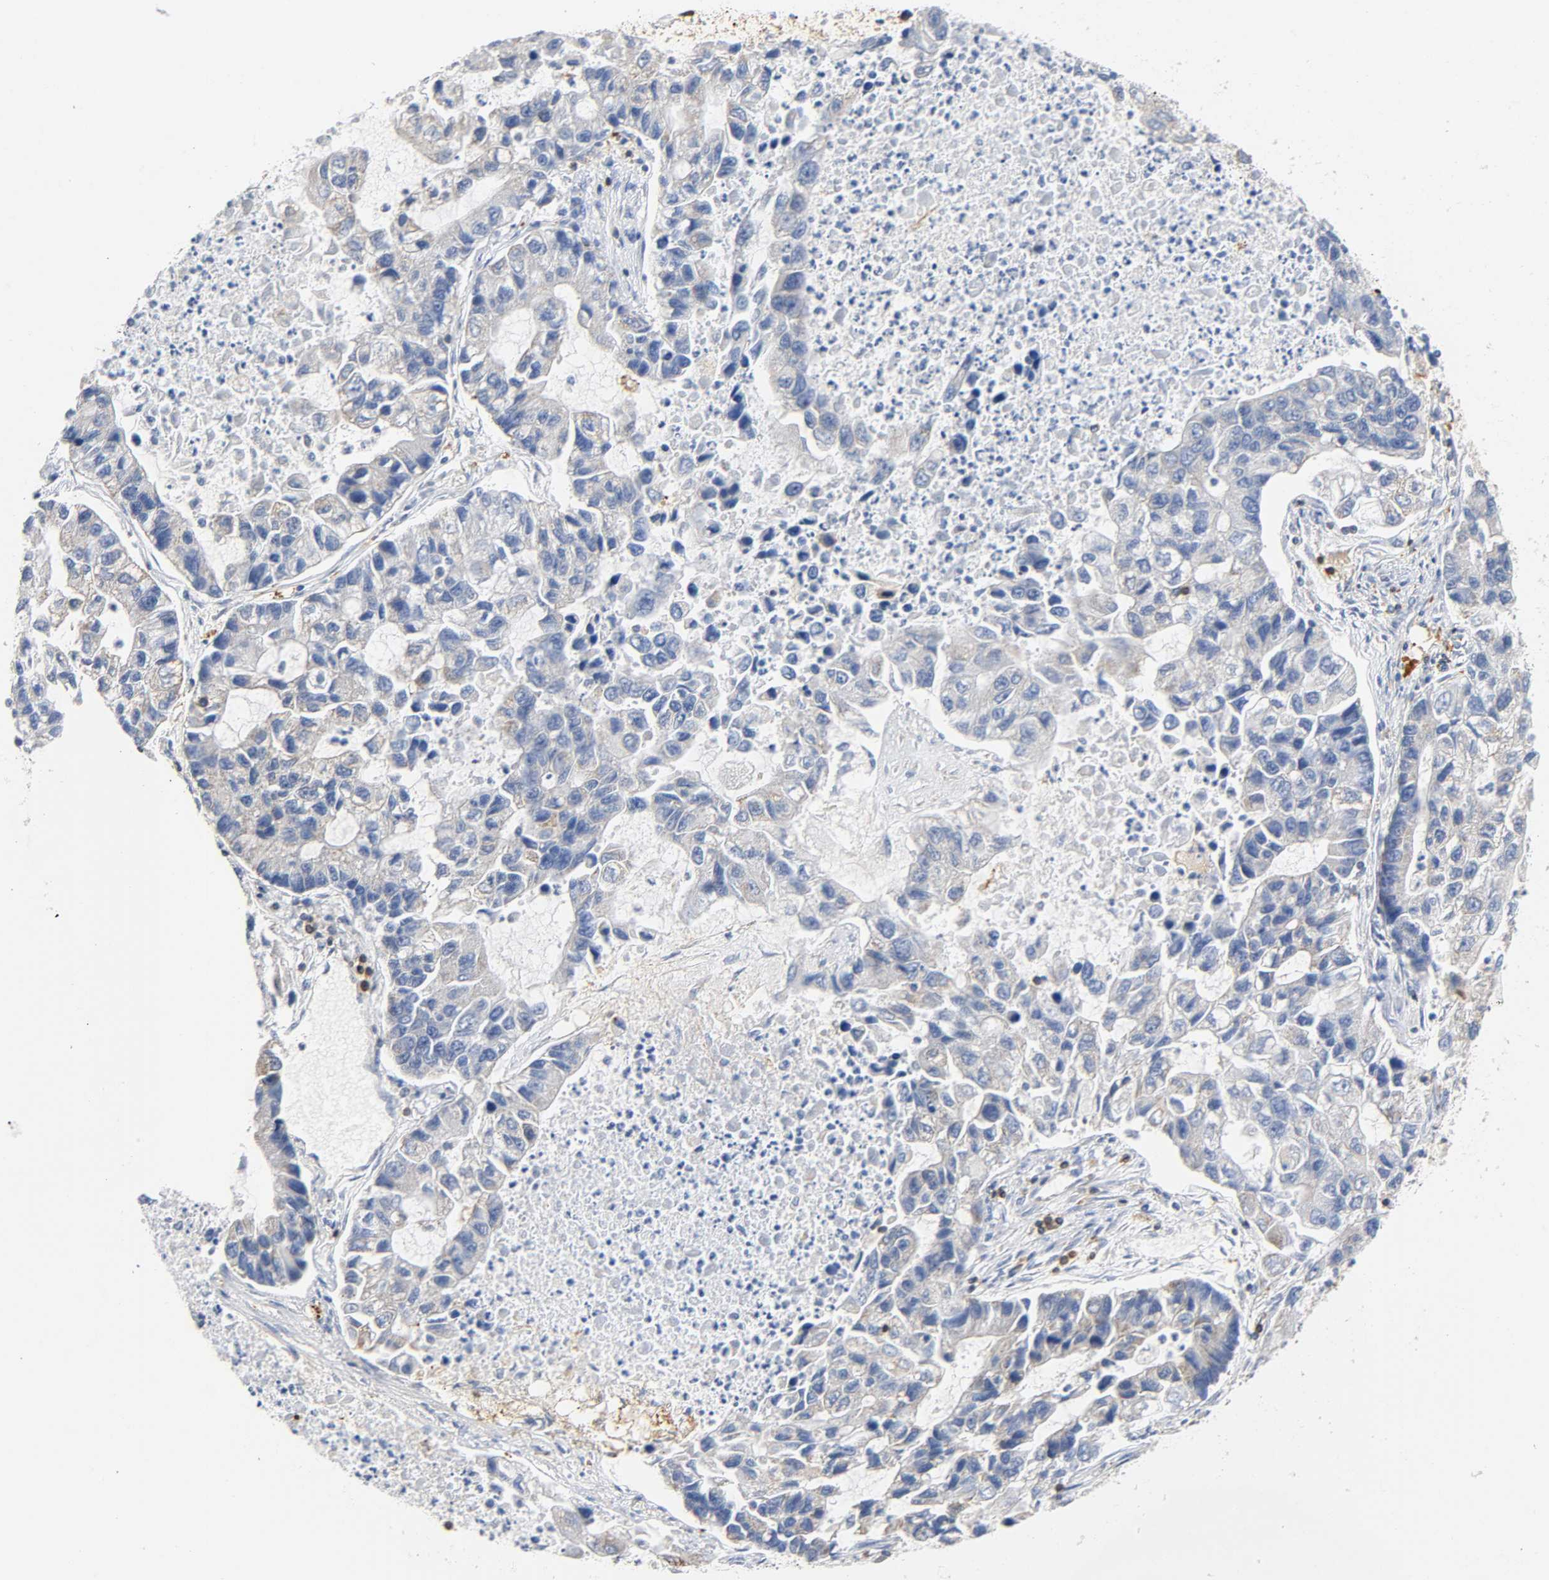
{"staining": {"intensity": "negative", "quantity": "none", "location": "none"}, "tissue": "lung cancer", "cell_type": "Tumor cells", "image_type": "cancer", "snomed": [{"axis": "morphology", "description": "Adenocarcinoma, NOS"}, {"axis": "topography", "description": "Lung"}], "caption": "Immunohistochemistry (IHC) histopathology image of neoplastic tissue: human lung adenocarcinoma stained with DAB reveals no significant protein staining in tumor cells. (Stains: DAB immunohistochemistry (IHC) with hematoxylin counter stain, Microscopy: brightfield microscopy at high magnification).", "gene": "UCKL1", "patient": {"sex": "female", "age": 51}}